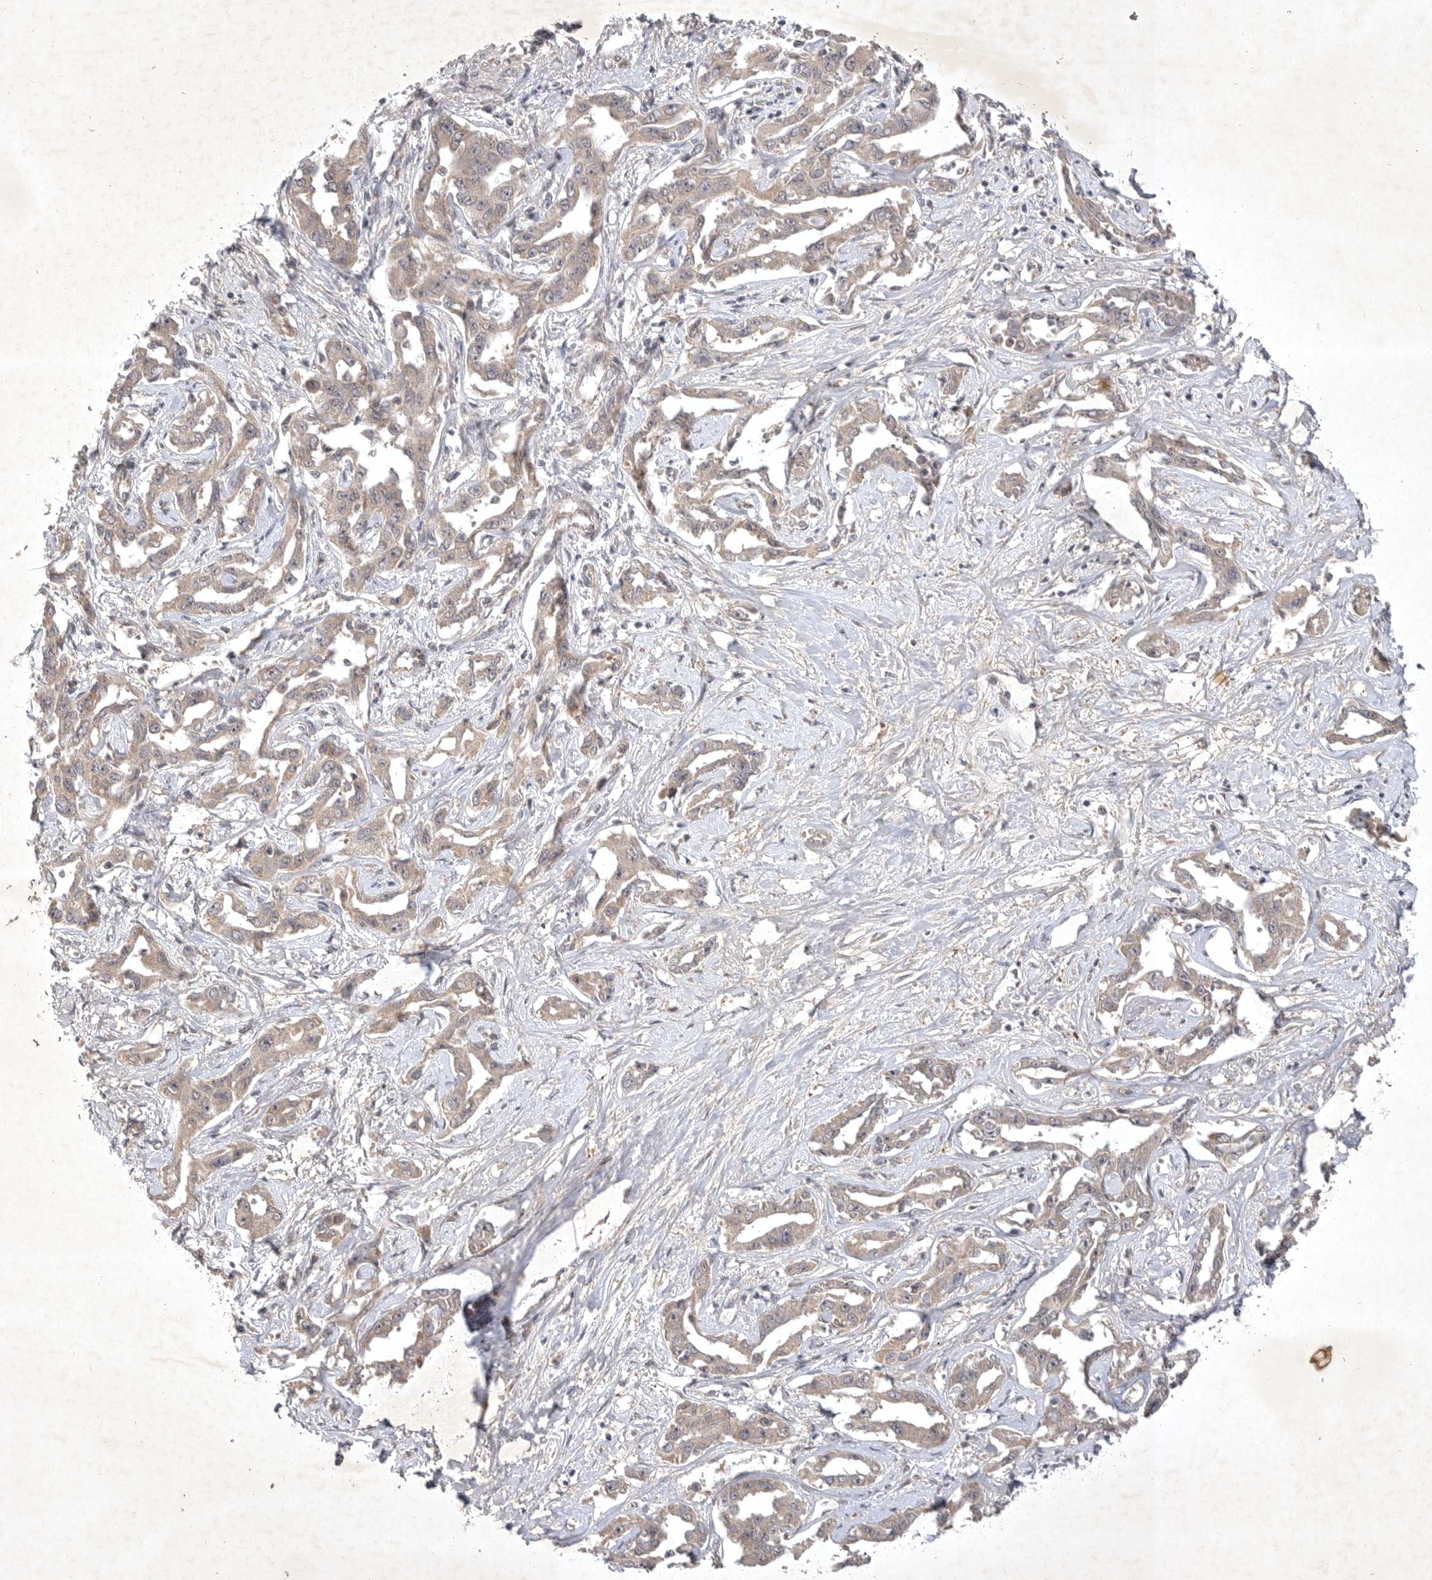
{"staining": {"intensity": "weak", "quantity": ">75%", "location": "cytoplasmic/membranous"}, "tissue": "liver cancer", "cell_type": "Tumor cells", "image_type": "cancer", "snomed": [{"axis": "morphology", "description": "Cholangiocarcinoma"}, {"axis": "topography", "description": "Liver"}], "caption": "Liver cholangiocarcinoma was stained to show a protein in brown. There is low levels of weak cytoplasmic/membranous positivity in approximately >75% of tumor cells.", "gene": "PTPDC1", "patient": {"sex": "male", "age": 59}}